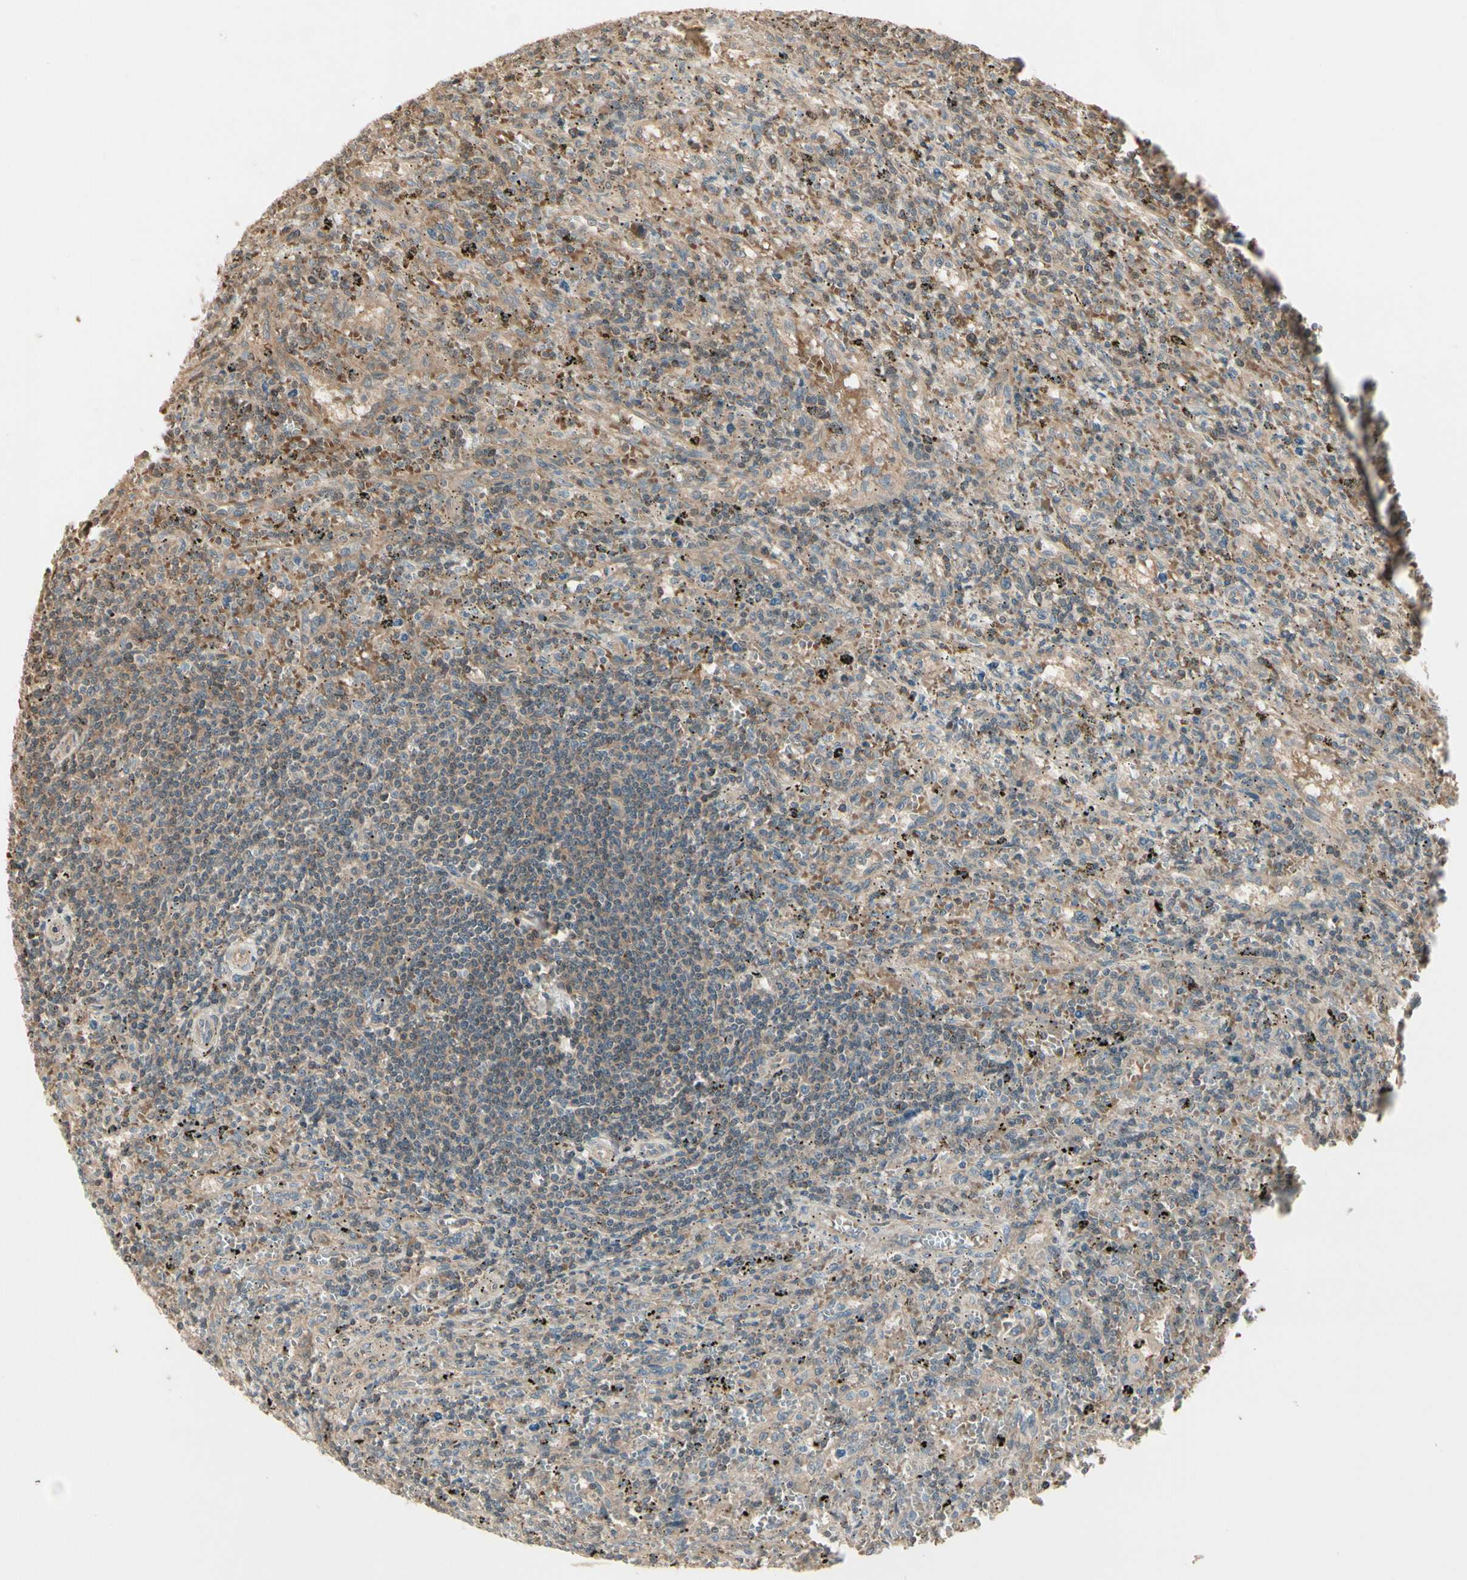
{"staining": {"intensity": "weak", "quantity": ">75%", "location": "cytoplasmic/membranous"}, "tissue": "lymphoma", "cell_type": "Tumor cells", "image_type": "cancer", "snomed": [{"axis": "morphology", "description": "Malignant lymphoma, non-Hodgkin's type, Low grade"}, {"axis": "topography", "description": "Spleen"}], "caption": "Protein staining of low-grade malignant lymphoma, non-Hodgkin's type tissue shows weak cytoplasmic/membranous positivity in approximately >75% of tumor cells.", "gene": "EVC", "patient": {"sex": "male", "age": 76}}